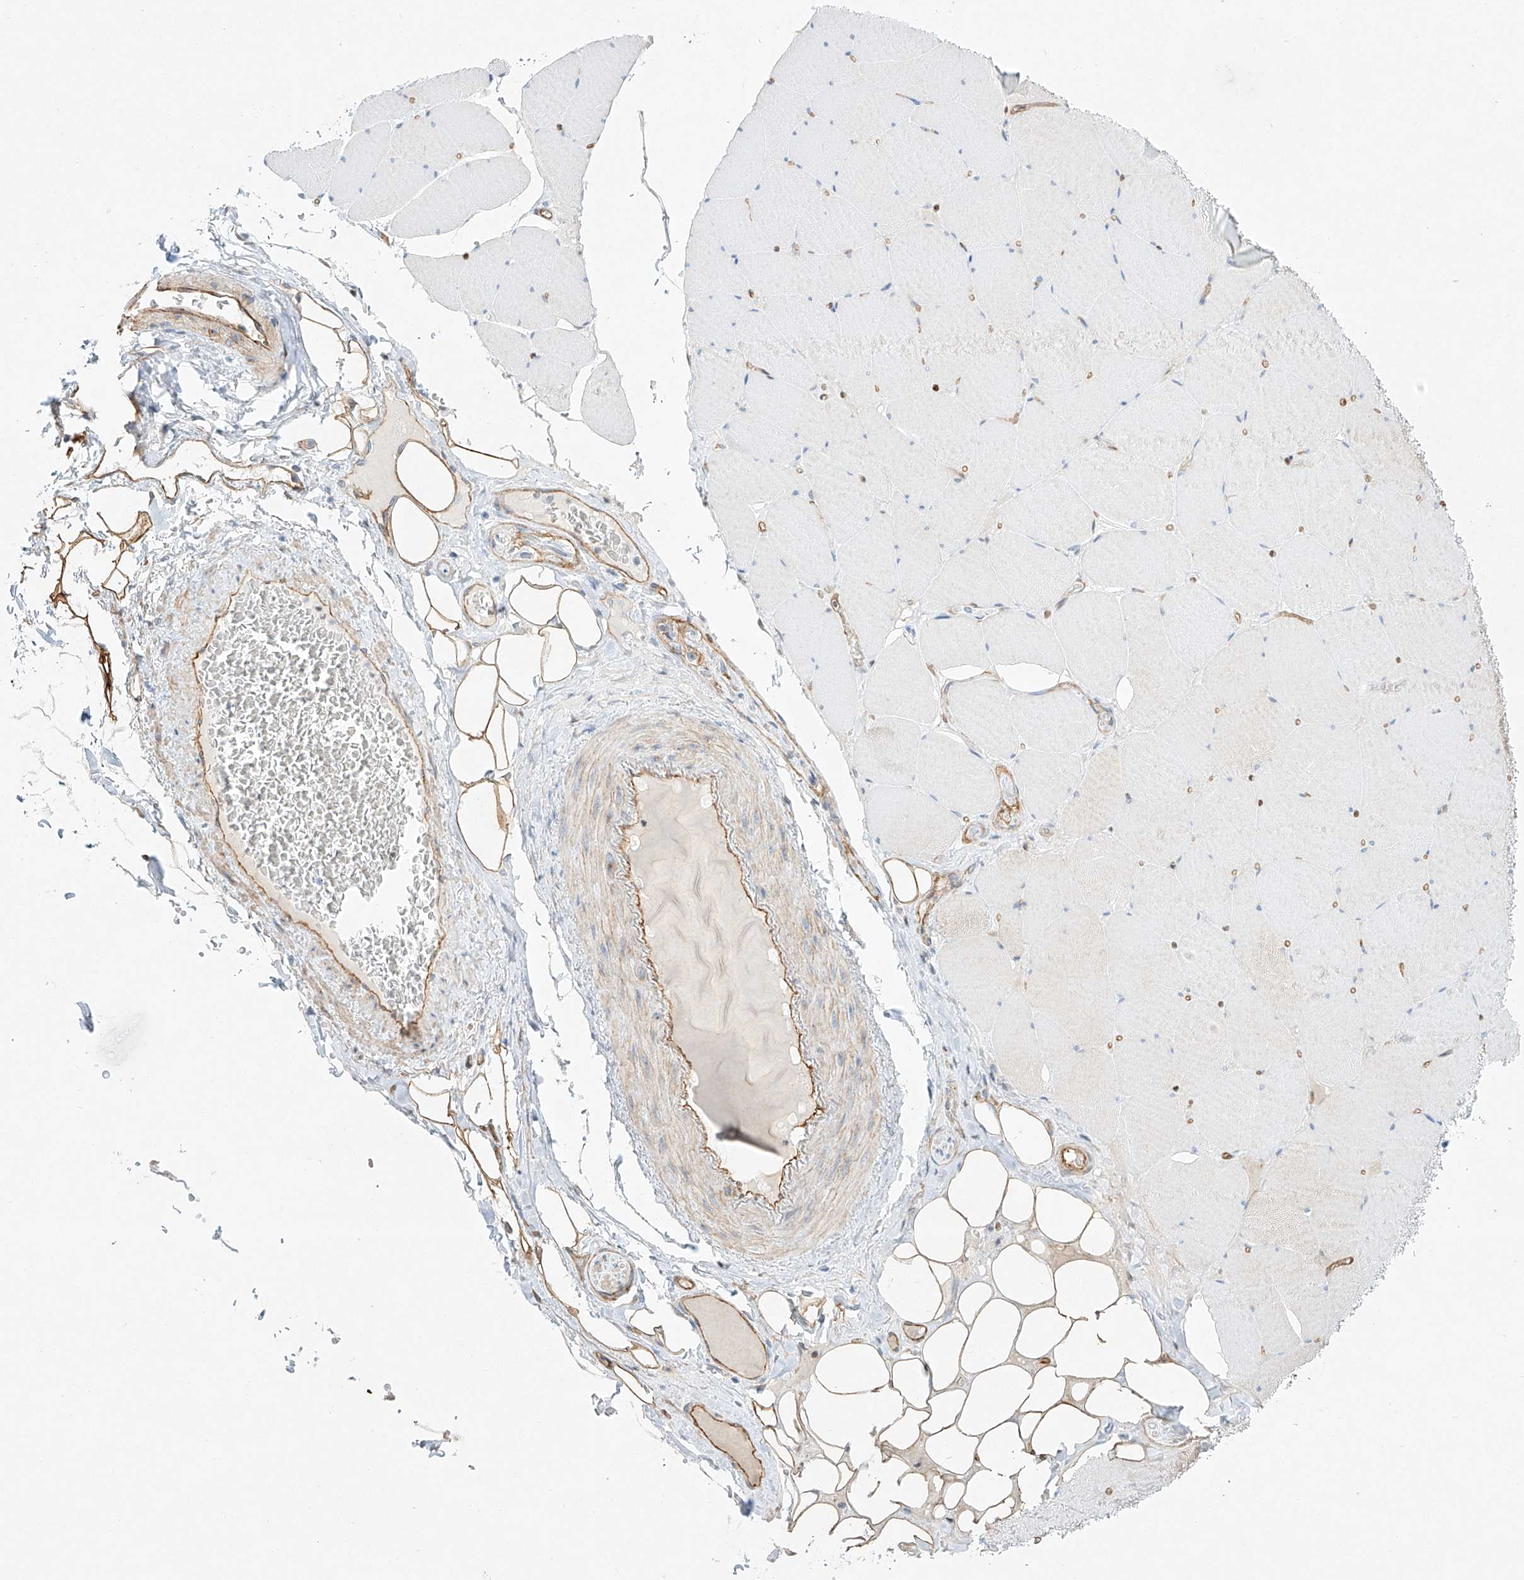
{"staining": {"intensity": "weak", "quantity": "<25%", "location": "cytoplasmic/membranous"}, "tissue": "skeletal muscle", "cell_type": "Myocytes", "image_type": "normal", "snomed": [{"axis": "morphology", "description": "Normal tissue, NOS"}, {"axis": "topography", "description": "Skeletal muscle"}, {"axis": "topography", "description": "Head-Neck"}], "caption": "This is an IHC photomicrograph of normal human skeletal muscle. There is no staining in myocytes.", "gene": "REEP2", "patient": {"sex": "male", "age": 66}}